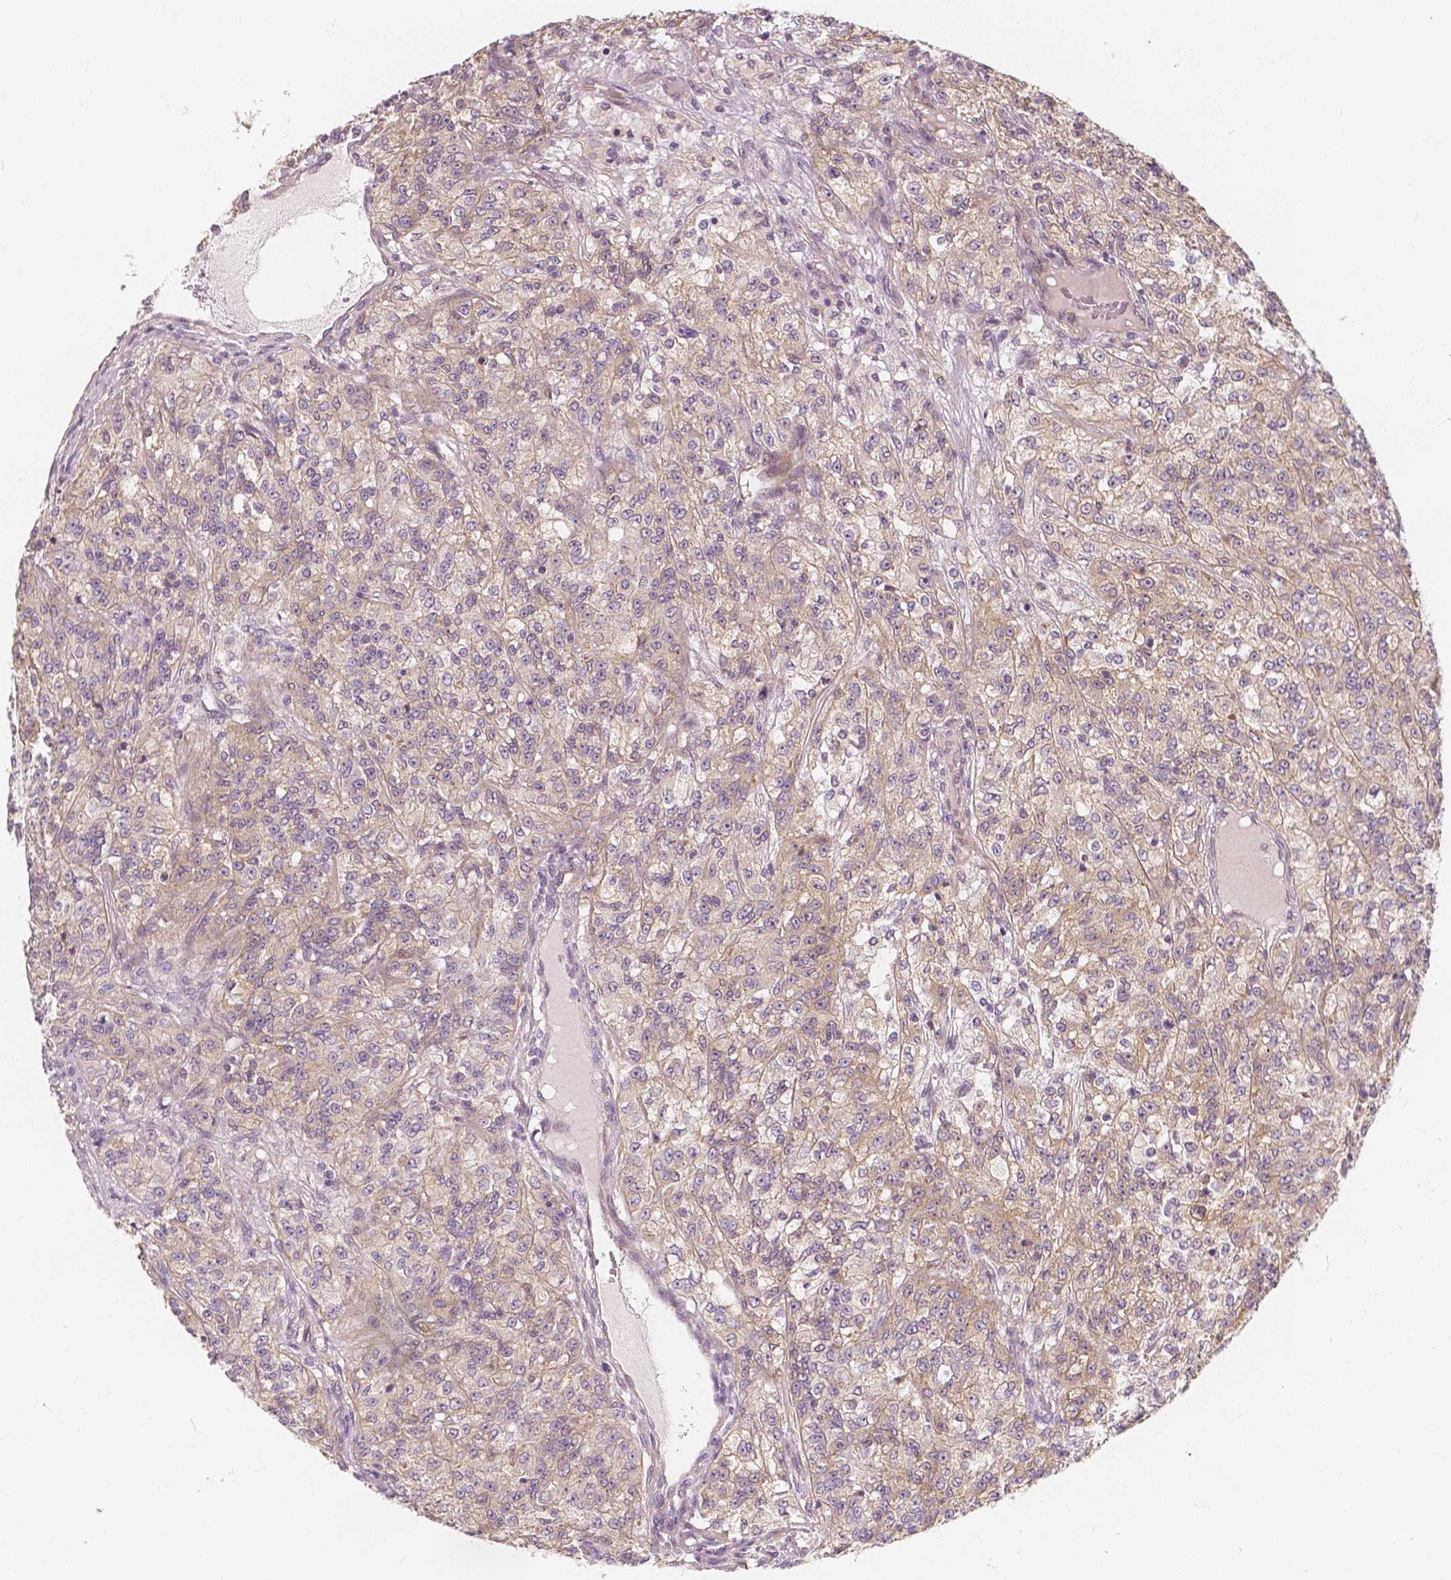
{"staining": {"intensity": "weak", "quantity": "<25%", "location": "cytoplasmic/membranous"}, "tissue": "renal cancer", "cell_type": "Tumor cells", "image_type": "cancer", "snomed": [{"axis": "morphology", "description": "Adenocarcinoma, NOS"}, {"axis": "topography", "description": "Kidney"}], "caption": "High magnification brightfield microscopy of renal cancer stained with DAB (brown) and counterstained with hematoxylin (blue): tumor cells show no significant staining.", "gene": "SNX12", "patient": {"sex": "female", "age": 63}}